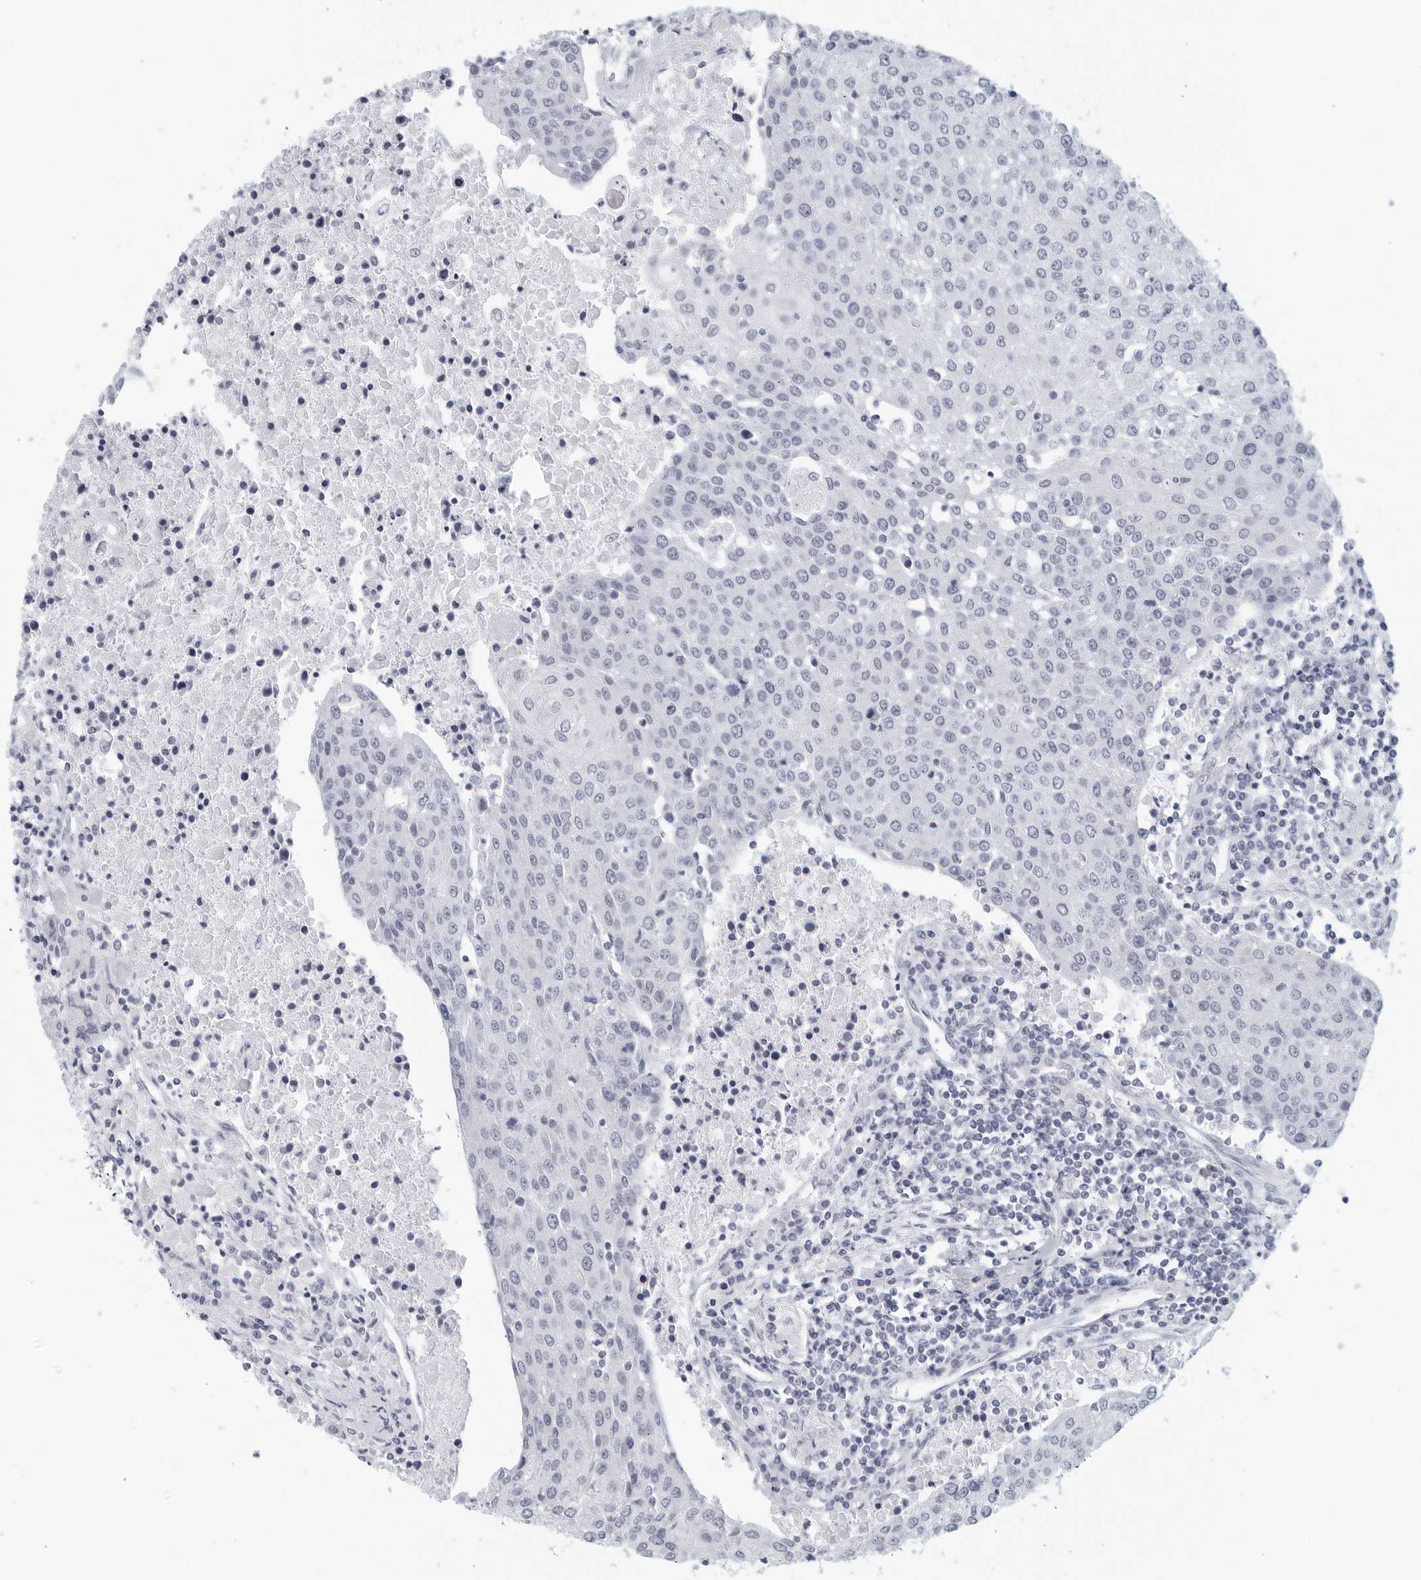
{"staining": {"intensity": "negative", "quantity": "none", "location": "none"}, "tissue": "urothelial cancer", "cell_type": "Tumor cells", "image_type": "cancer", "snomed": [{"axis": "morphology", "description": "Urothelial carcinoma, High grade"}, {"axis": "topography", "description": "Urinary bladder"}], "caption": "An immunohistochemistry micrograph of urothelial carcinoma (high-grade) is shown. There is no staining in tumor cells of urothelial carcinoma (high-grade).", "gene": "KLK7", "patient": {"sex": "female", "age": 85}}